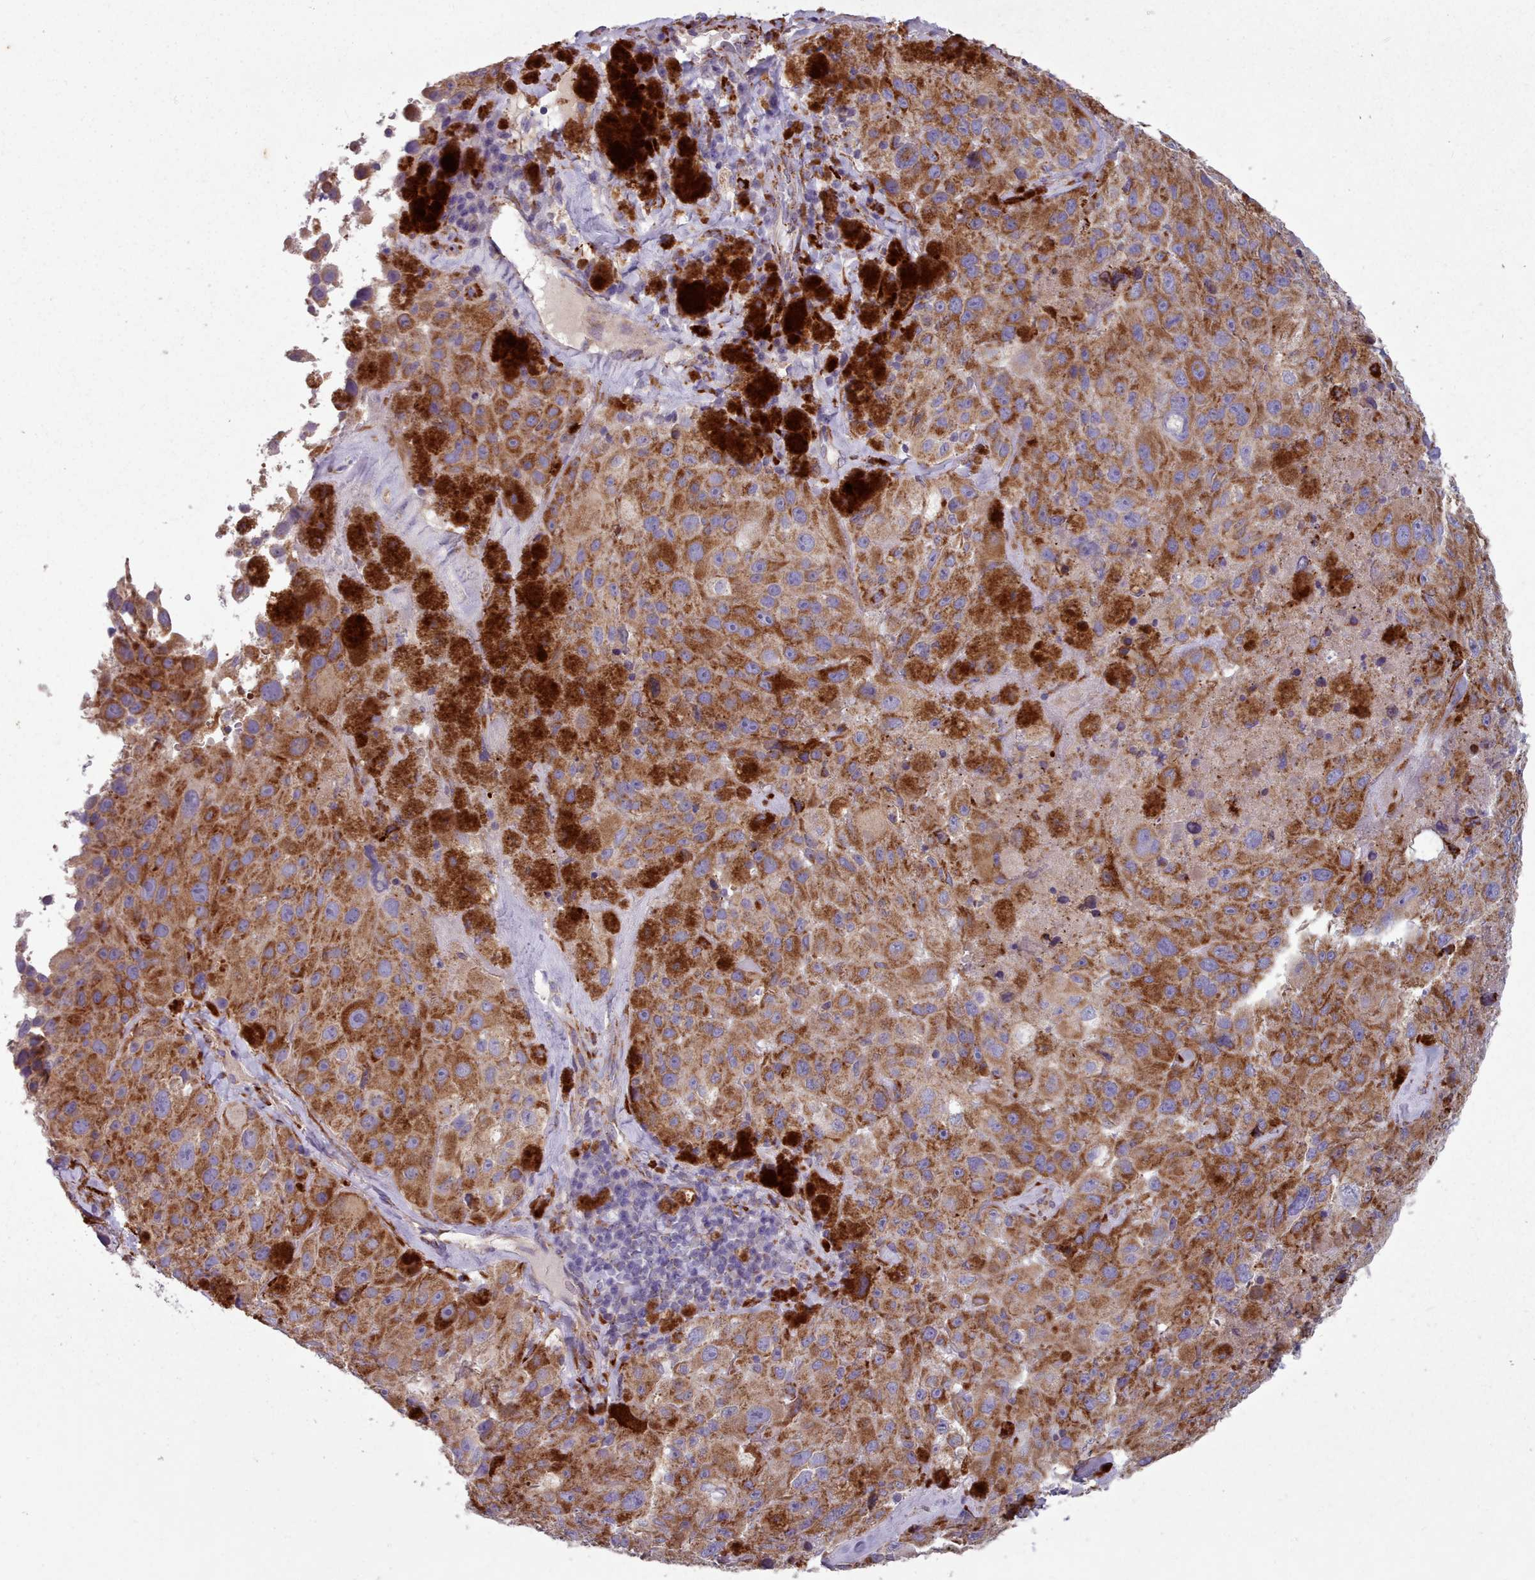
{"staining": {"intensity": "moderate", "quantity": ">75%", "location": "cytoplasmic/membranous"}, "tissue": "melanoma", "cell_type": "Tumor cells", "image_type": "cancer", "snomed": [{"axis": "morphology", "description": "Malignant melanoma, Metastatic site"}, {"axis": "topography", "description": "Lymph node"}], "caption": "A brown stain shows moderate cytoplasmic/membranous positivity of a protein in human malignant melanoma (metastatic site) tumor cells.", "gene": "FKBP10", "patient": {"sex": "male", "age": 62}}